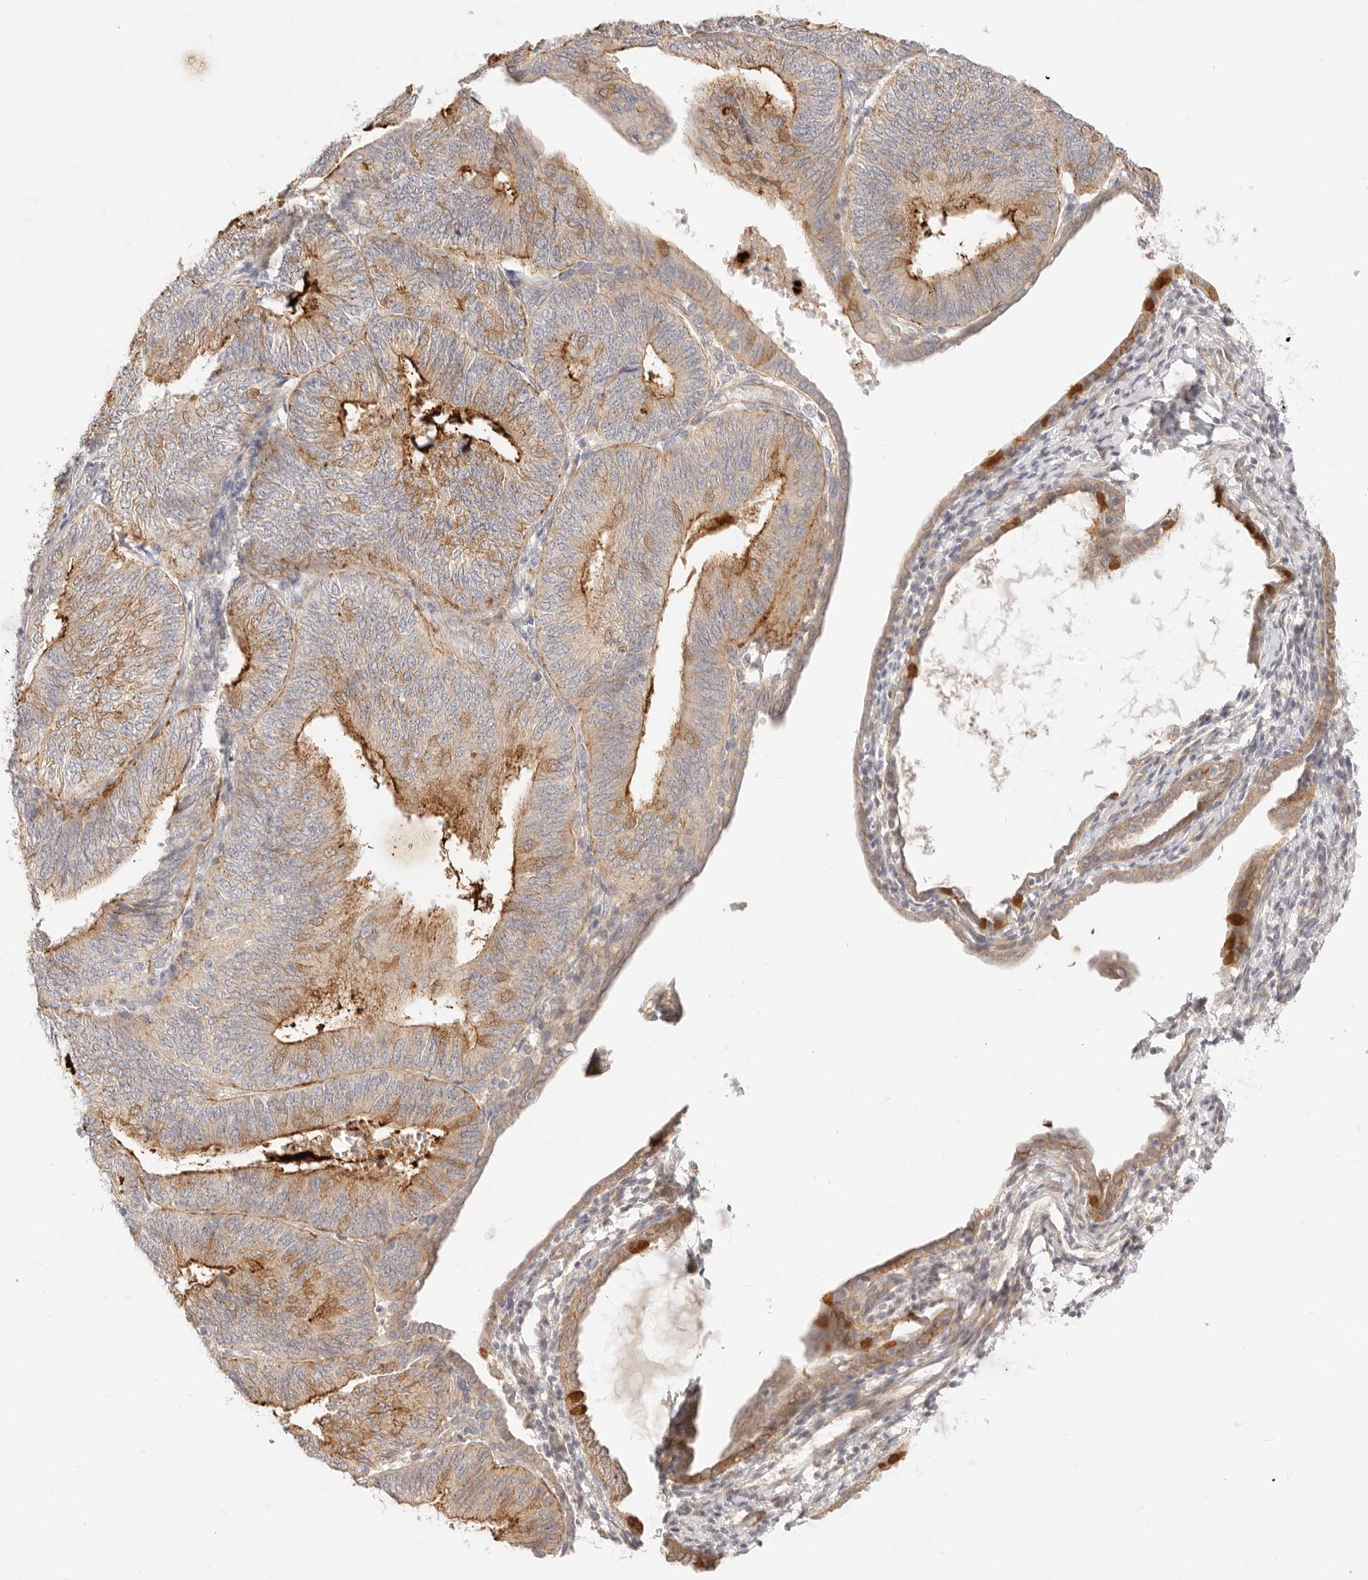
{"staining": {"intensity": "moderate", "quantity": ">75%", "location": "cytoplasmic/membranous"}, "tissue": "endometrial cancer", "cell_type": "Tumor cells", "image_type": "cancer", "snomed": [{"axis": "morphology", "description": "Adenocarcinoma, NOS"}, {"axis": "topography", "description": "Endometrium"}], "caption": "Immunohistochemical staining of human endometrial cancer (adenocarcinoma) exhibits moderate cytoplasmic/membranous protein expression in about >75% of tumor cells.", "gene": "UBXN10", "patient": {"sex": "female", "age": 58}}